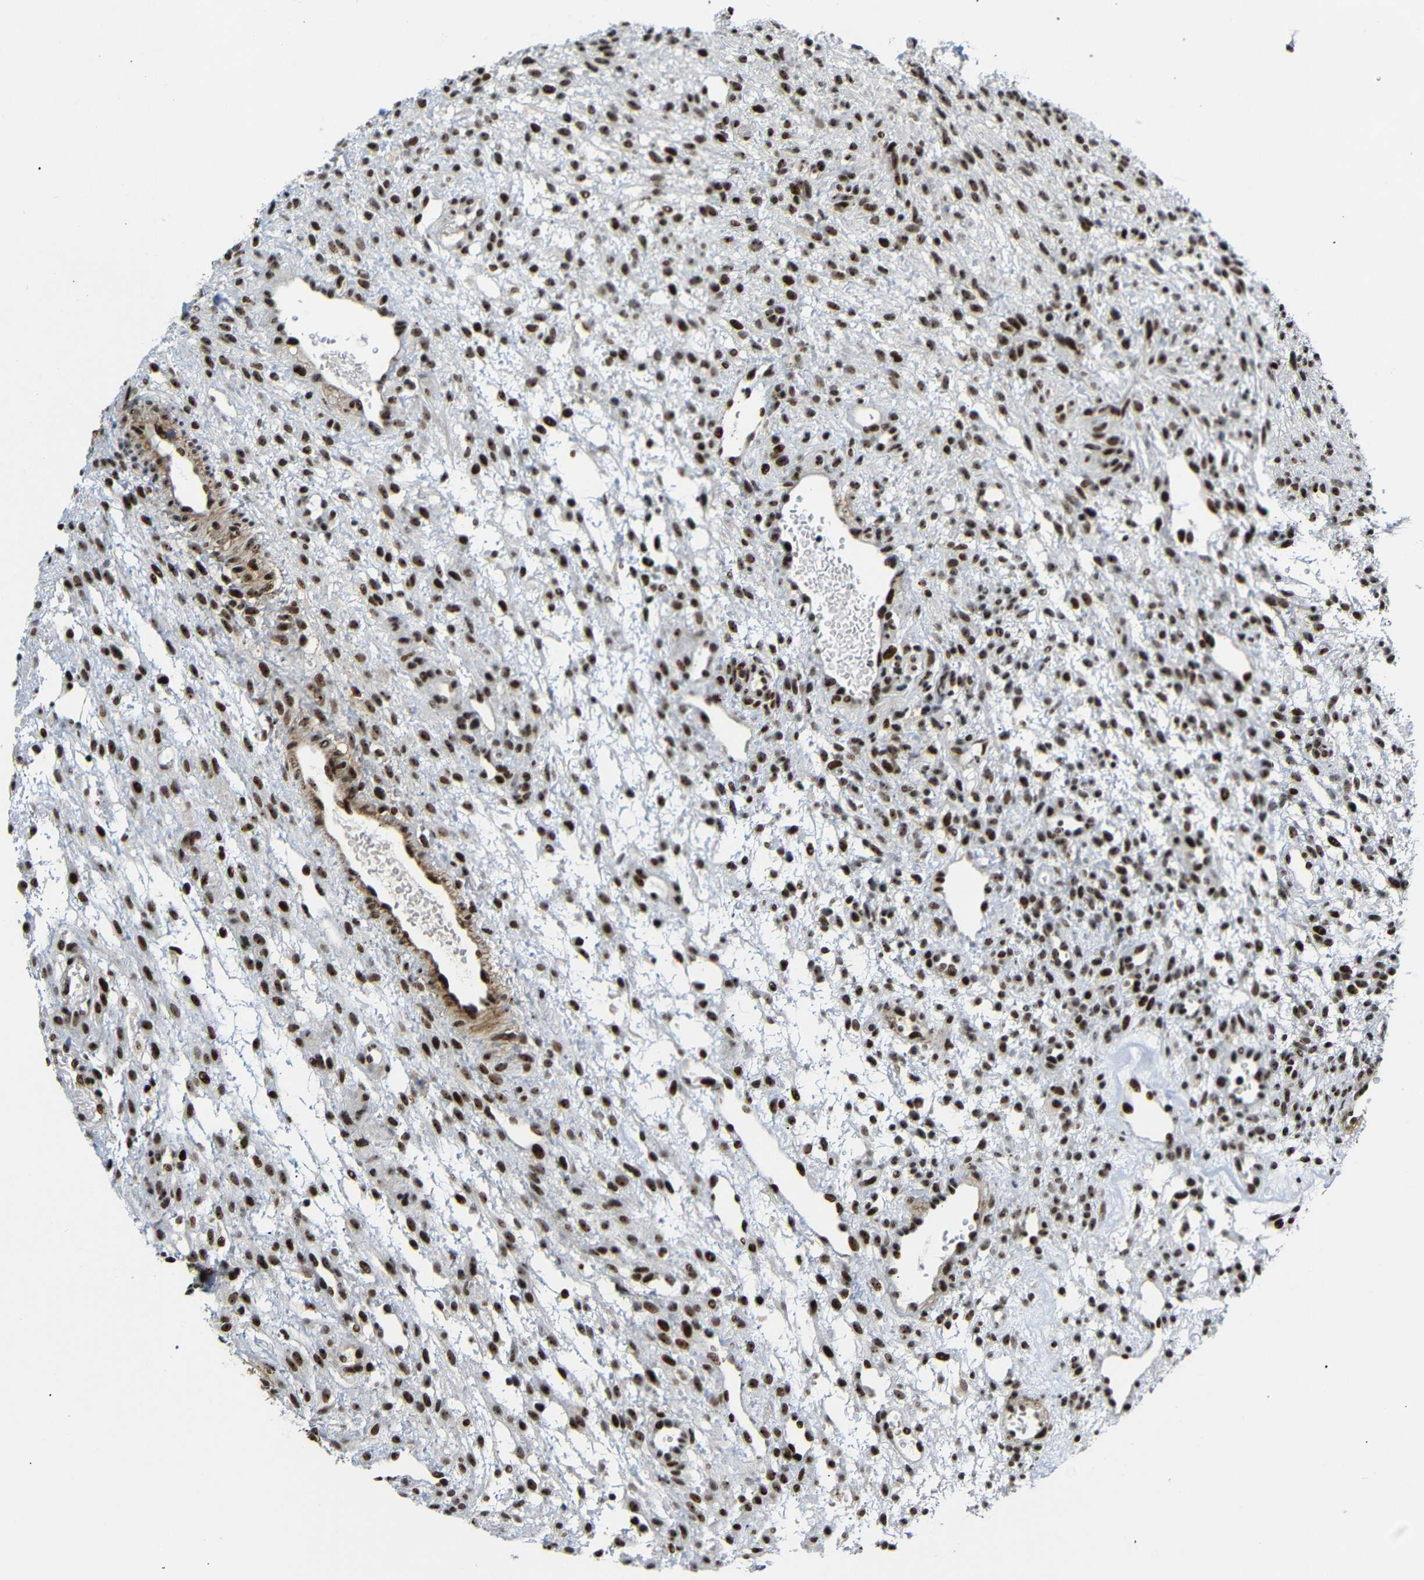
{"staining": {"intensity": "strong", "quantity": ">75%", "location": "nuclear"}, "tissue": "ovary", "cell_type": "Follicle cells", "image_type": "normal", "snomed": [{"axis": "morphology", "description": "Normal tissue, NOS"}, {"axis": "morphology", "description": "Cyst, NOS"}, {"axis": "topography", "description": "Ovary"}], "caption": "Follicle cells reveal high levels of strong nuclear expression in about >75% of cells in normal ovary.", "gene": "SETDB2", "patient": {"sex": "female", "age": 18}}